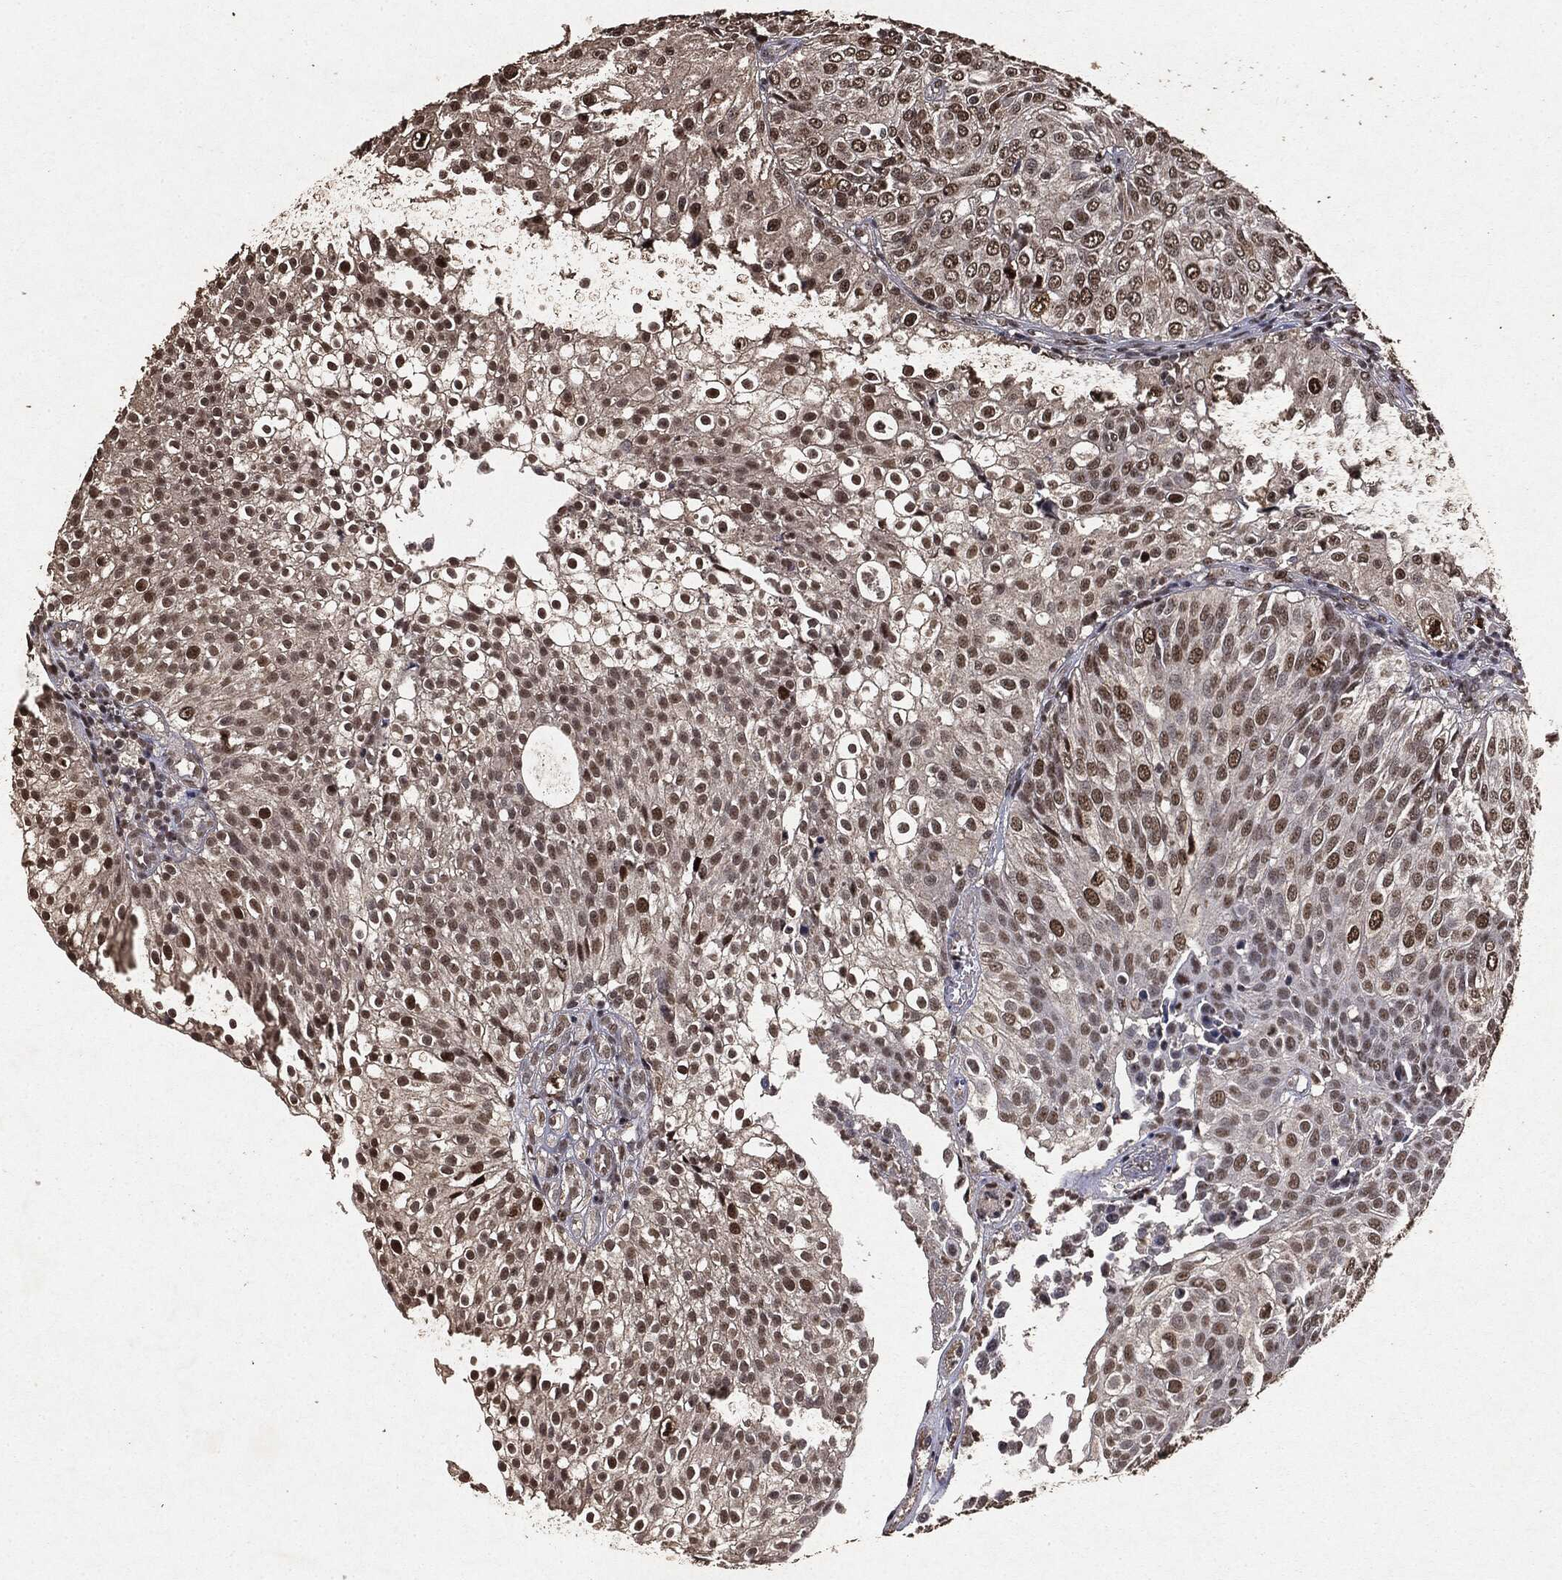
{"staining": {"intensity": "moderate", "quantity": ">75%", "location": "nuclear"}, "tissue": "urothelial cancer", "cell_type": "Tumor cells", "image_type": "cancer", "snomed": [{"axis": "morphology", "description": "Urothelial carcinoma, High grade"}, {"axis": "topography", "description": "Urinary bladder"}], "caption": "This histopathology image reveals immunohistochemistry staining of human urothelial cancer, with medium moderate nuclear staining in approximately >75% of tumor cells.", "gene": "RAD18", "patient": {"sex": "female", "age": 79}}